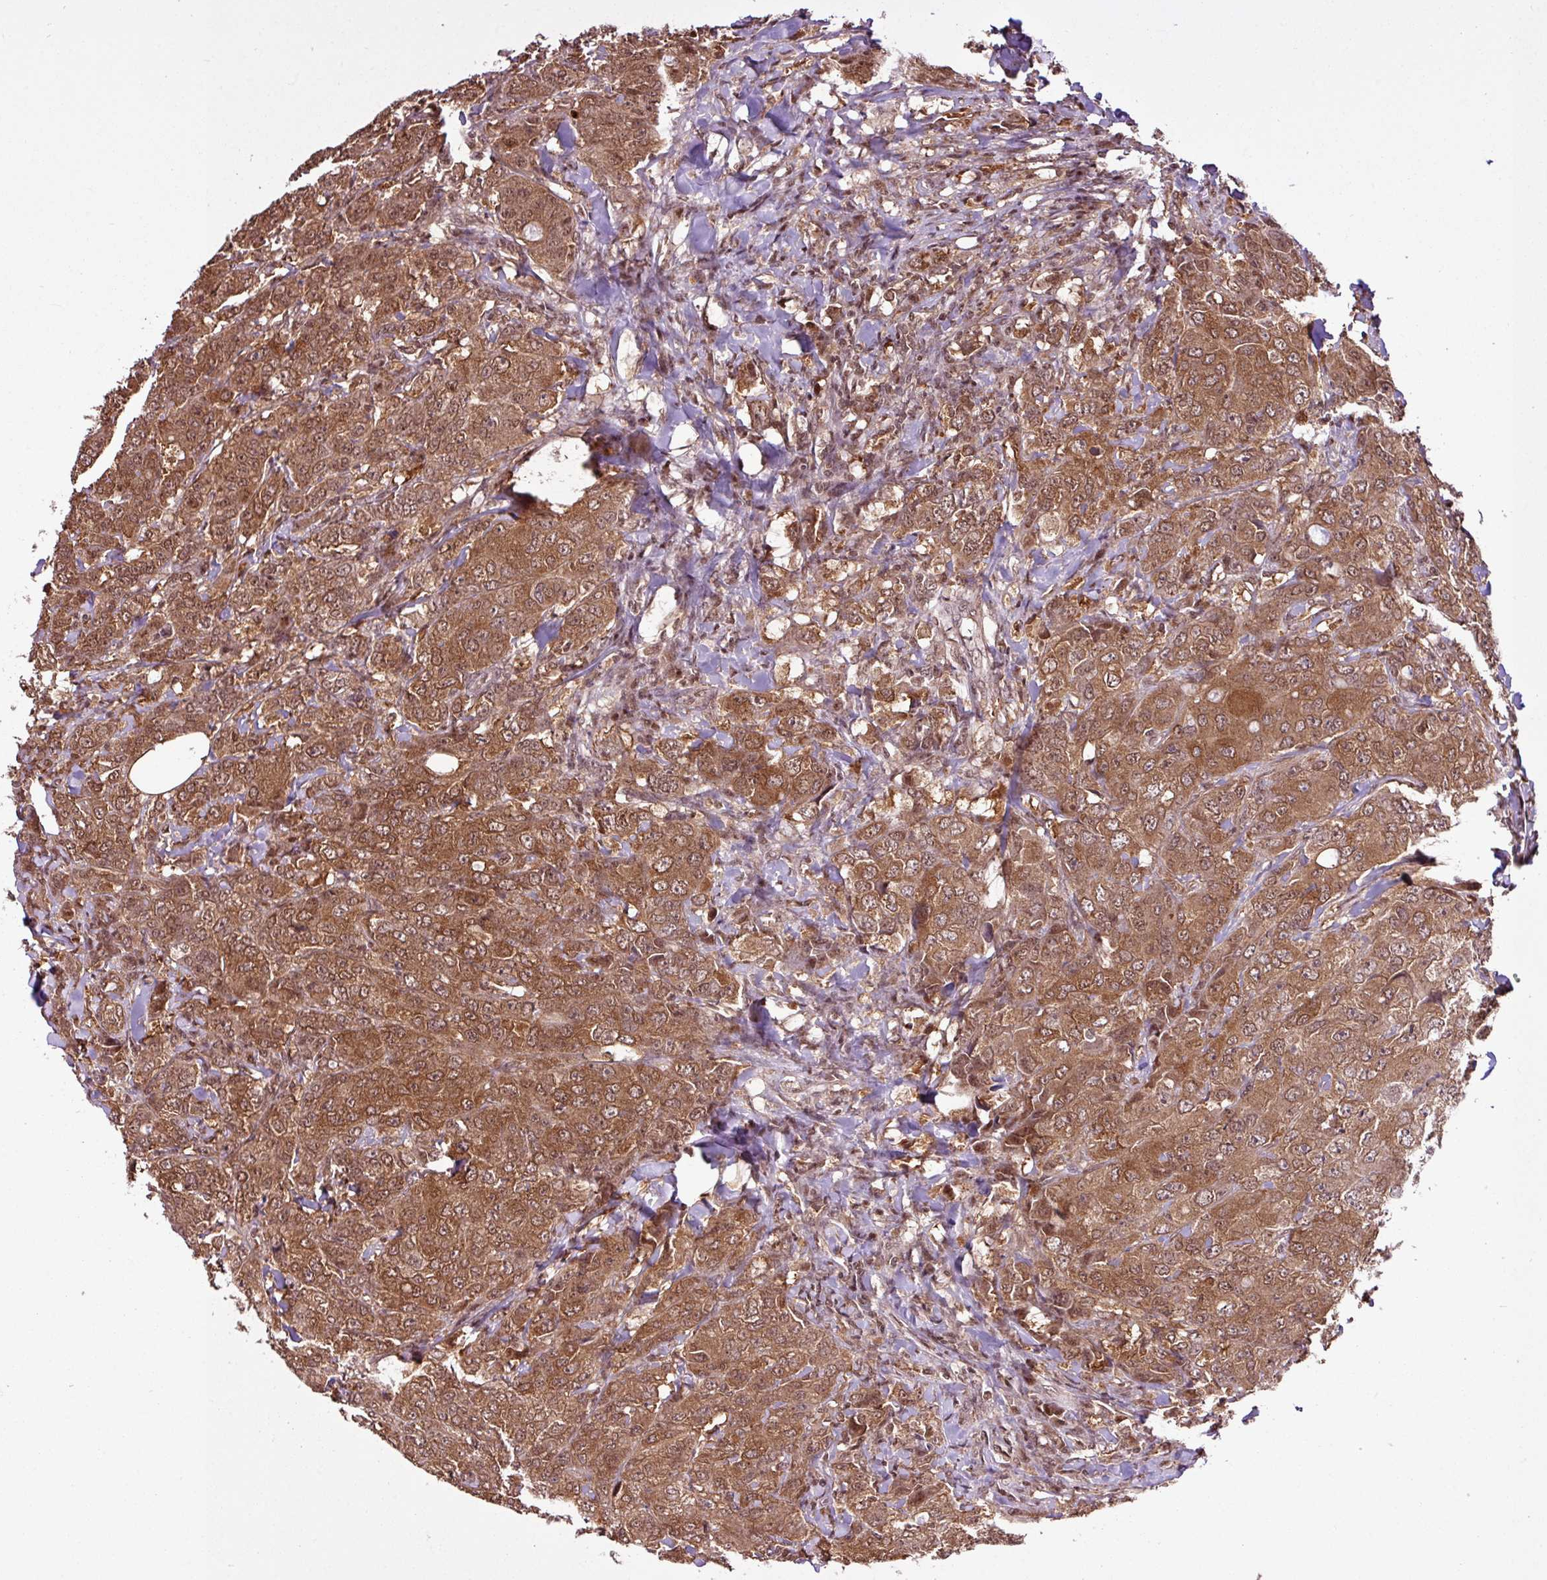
{"staining": {"intensity": "moderate", "quantity": ">75%", "location": "cytoplasmic/membranous,nuclear"}, "tissue": "breast cancer", "cell_type": "Tumor cells", "image_type": "cancer", "snomed": [{"axis": "morphology", "description": "Duct carcinoma"}, {"axis": "topography", "description": "Breast"}], "caption": "Tumor cells display medium levels of moderate cytoplasmic/membranous and nuclear expression in approximately >75% of cells in human breast cancer.", "gene": "ITPKC", "patient": {"sex": "female", "age": 43}}